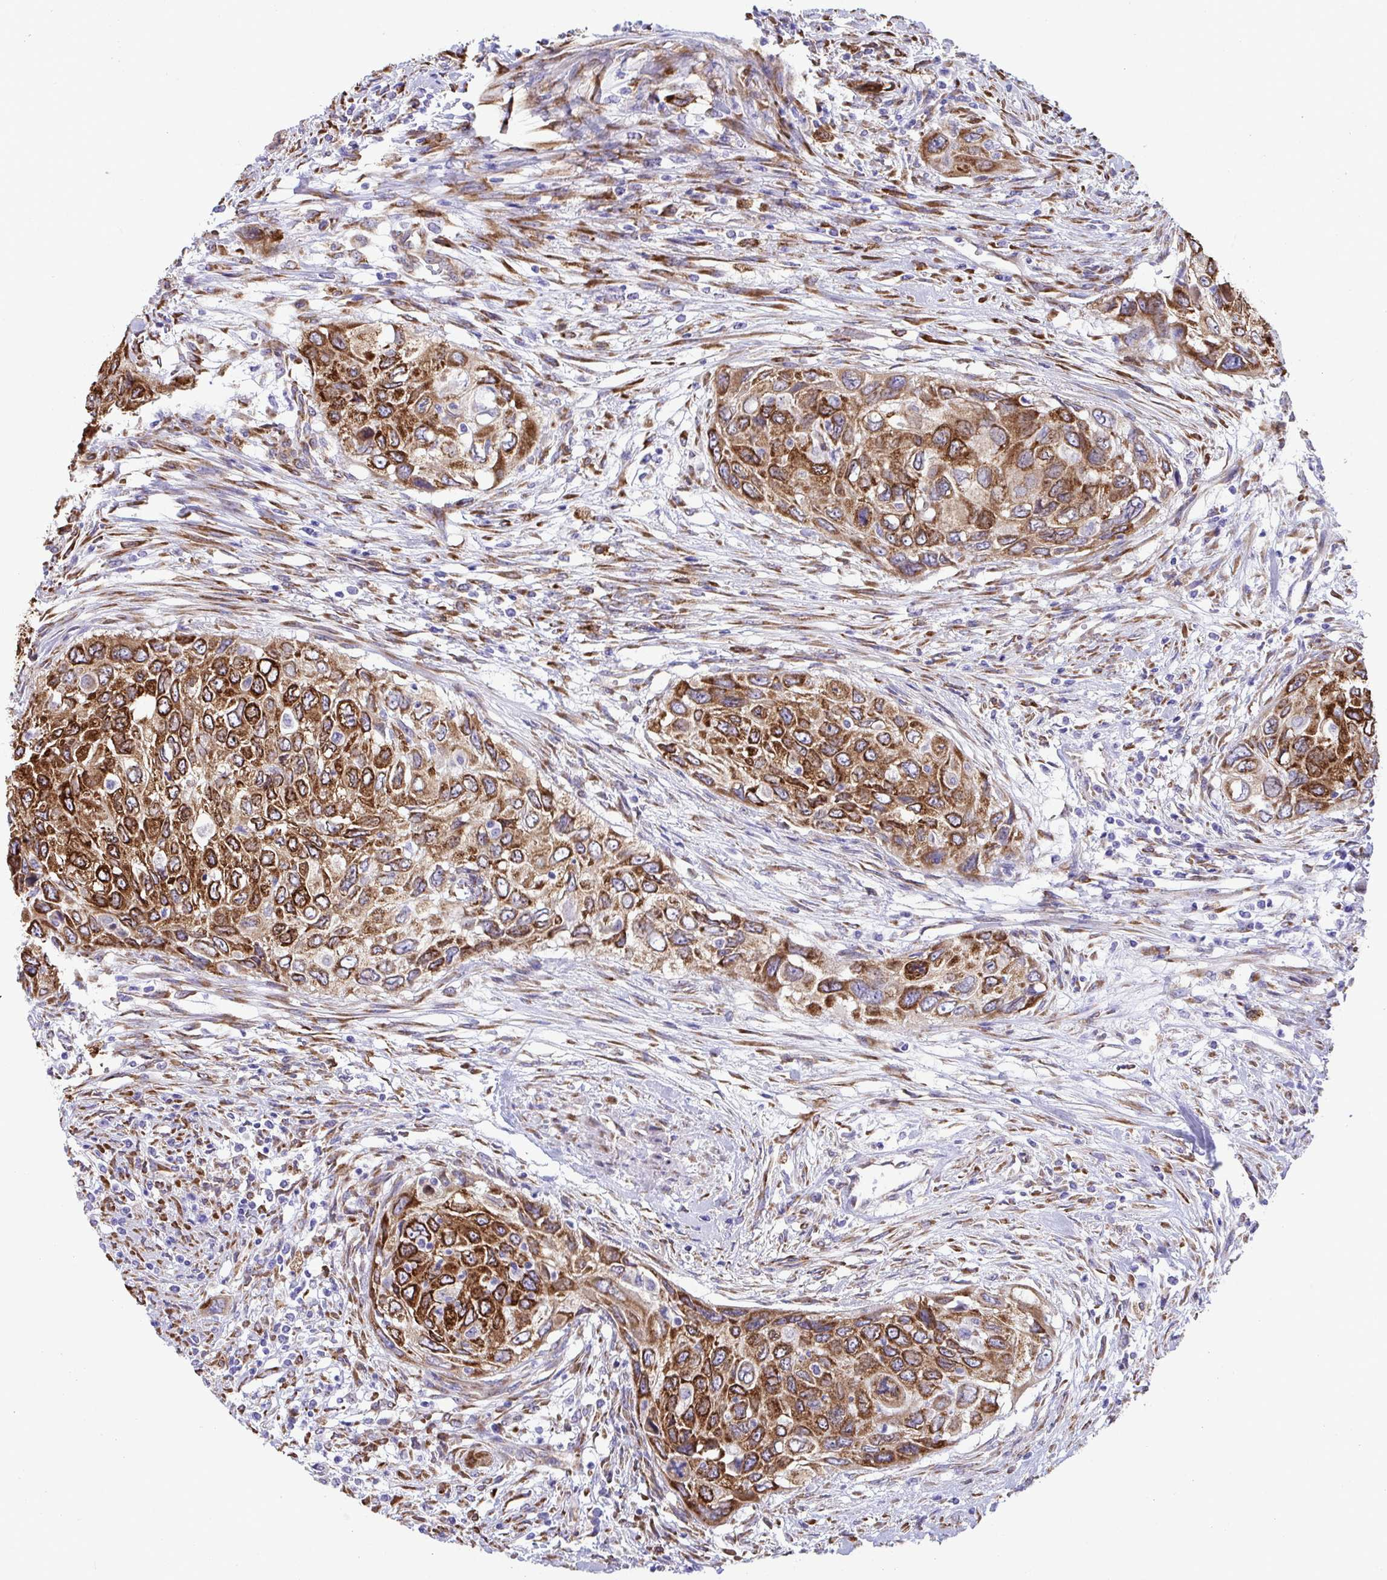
{"staining": {"intensity": "strong", "quantity": ">75%", "location": "cytoplasmic/membranous"}, "tissue": "urothelial cancer", "cell_type": "Tumor cells", "image_type": "cancer", "snomed": [{"axis": "morphology", "description": "Urothelial carcinoma, High grade"}, {"axis": "topography", "description": "Urinary bladder"}], "caption": "Urothelial carcinoma (high-grade) was stained to show a protein in brown. There is high levels of strong cytoplasmic/membranous positivity in approximately >75% of tumor cells.", "gene": "ASPH", "patient": {"sex": "female", "age": 60}}